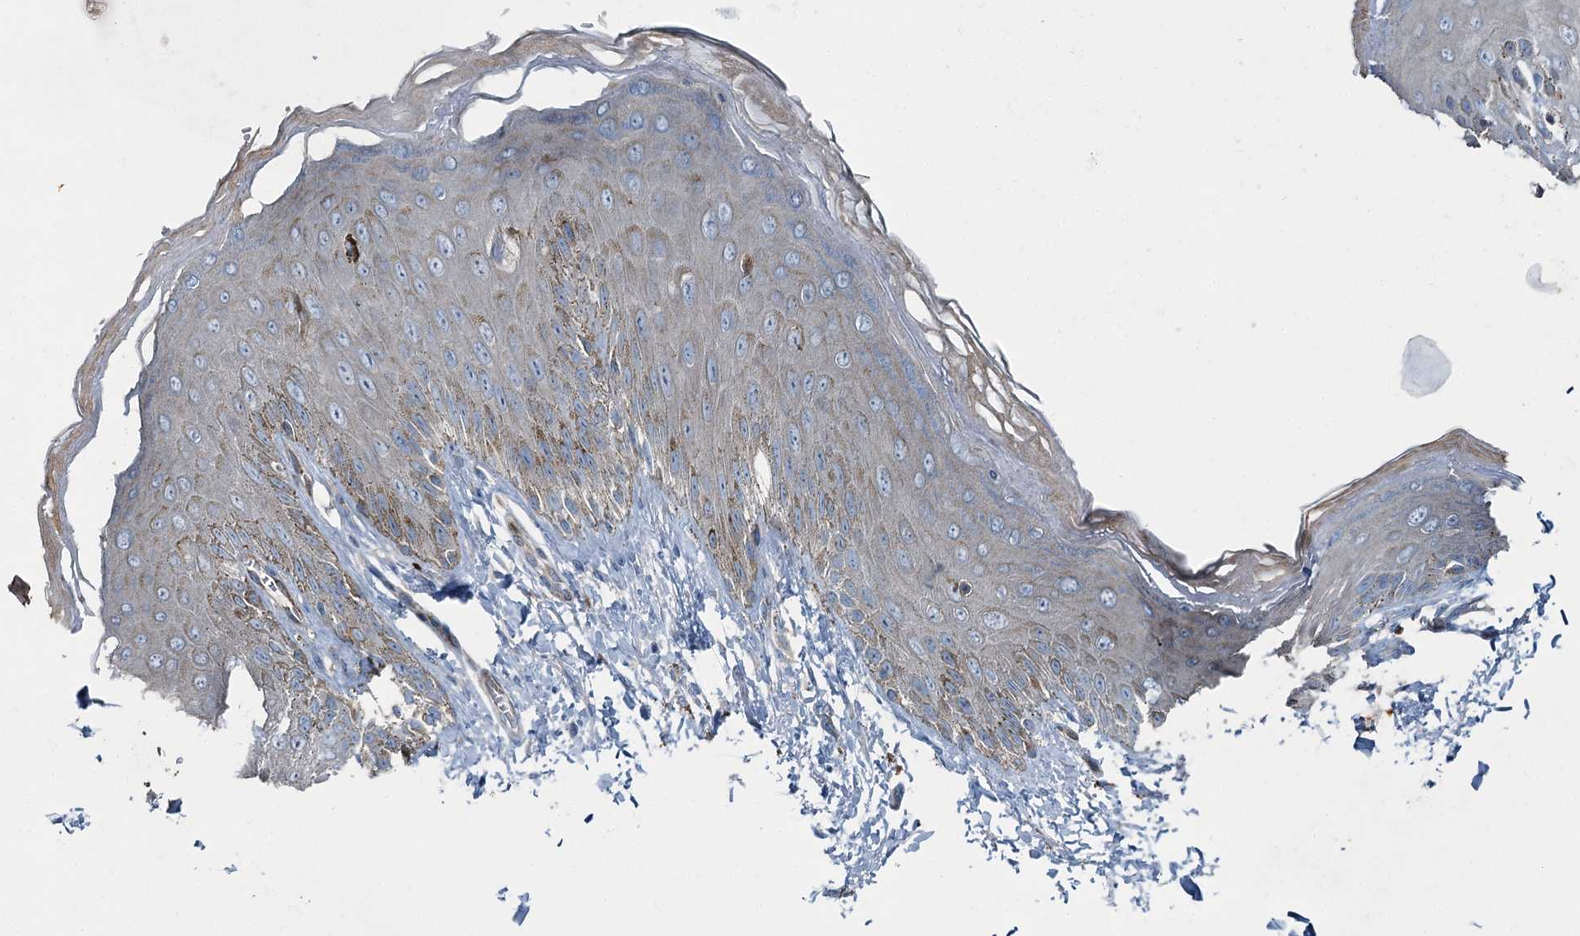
{"staining": {"intensity": "moderate", "quantity": "<25%", "location": "cytoplasmic/membranous"}, "tissue": "skin", "cell_type": "Epidermal cells", "image_type": "normal", "snomed": [{"axis": "morphology", "description": "Normal tissue, NOS"}, {"axis": "topography", "description": "Anal"}], "caption": "Unremarkable skin shows moderate cytoplasmic/membranous positivity in about <25% of epidermal cells (Stains: DAB (3,3'-diaminobenzidine) in brown, nuclei in blue, Microscopy: brightfield microscopy at high magnification)..", "gene": "AXL", "patient": {"sex": "male", "age": 44}}